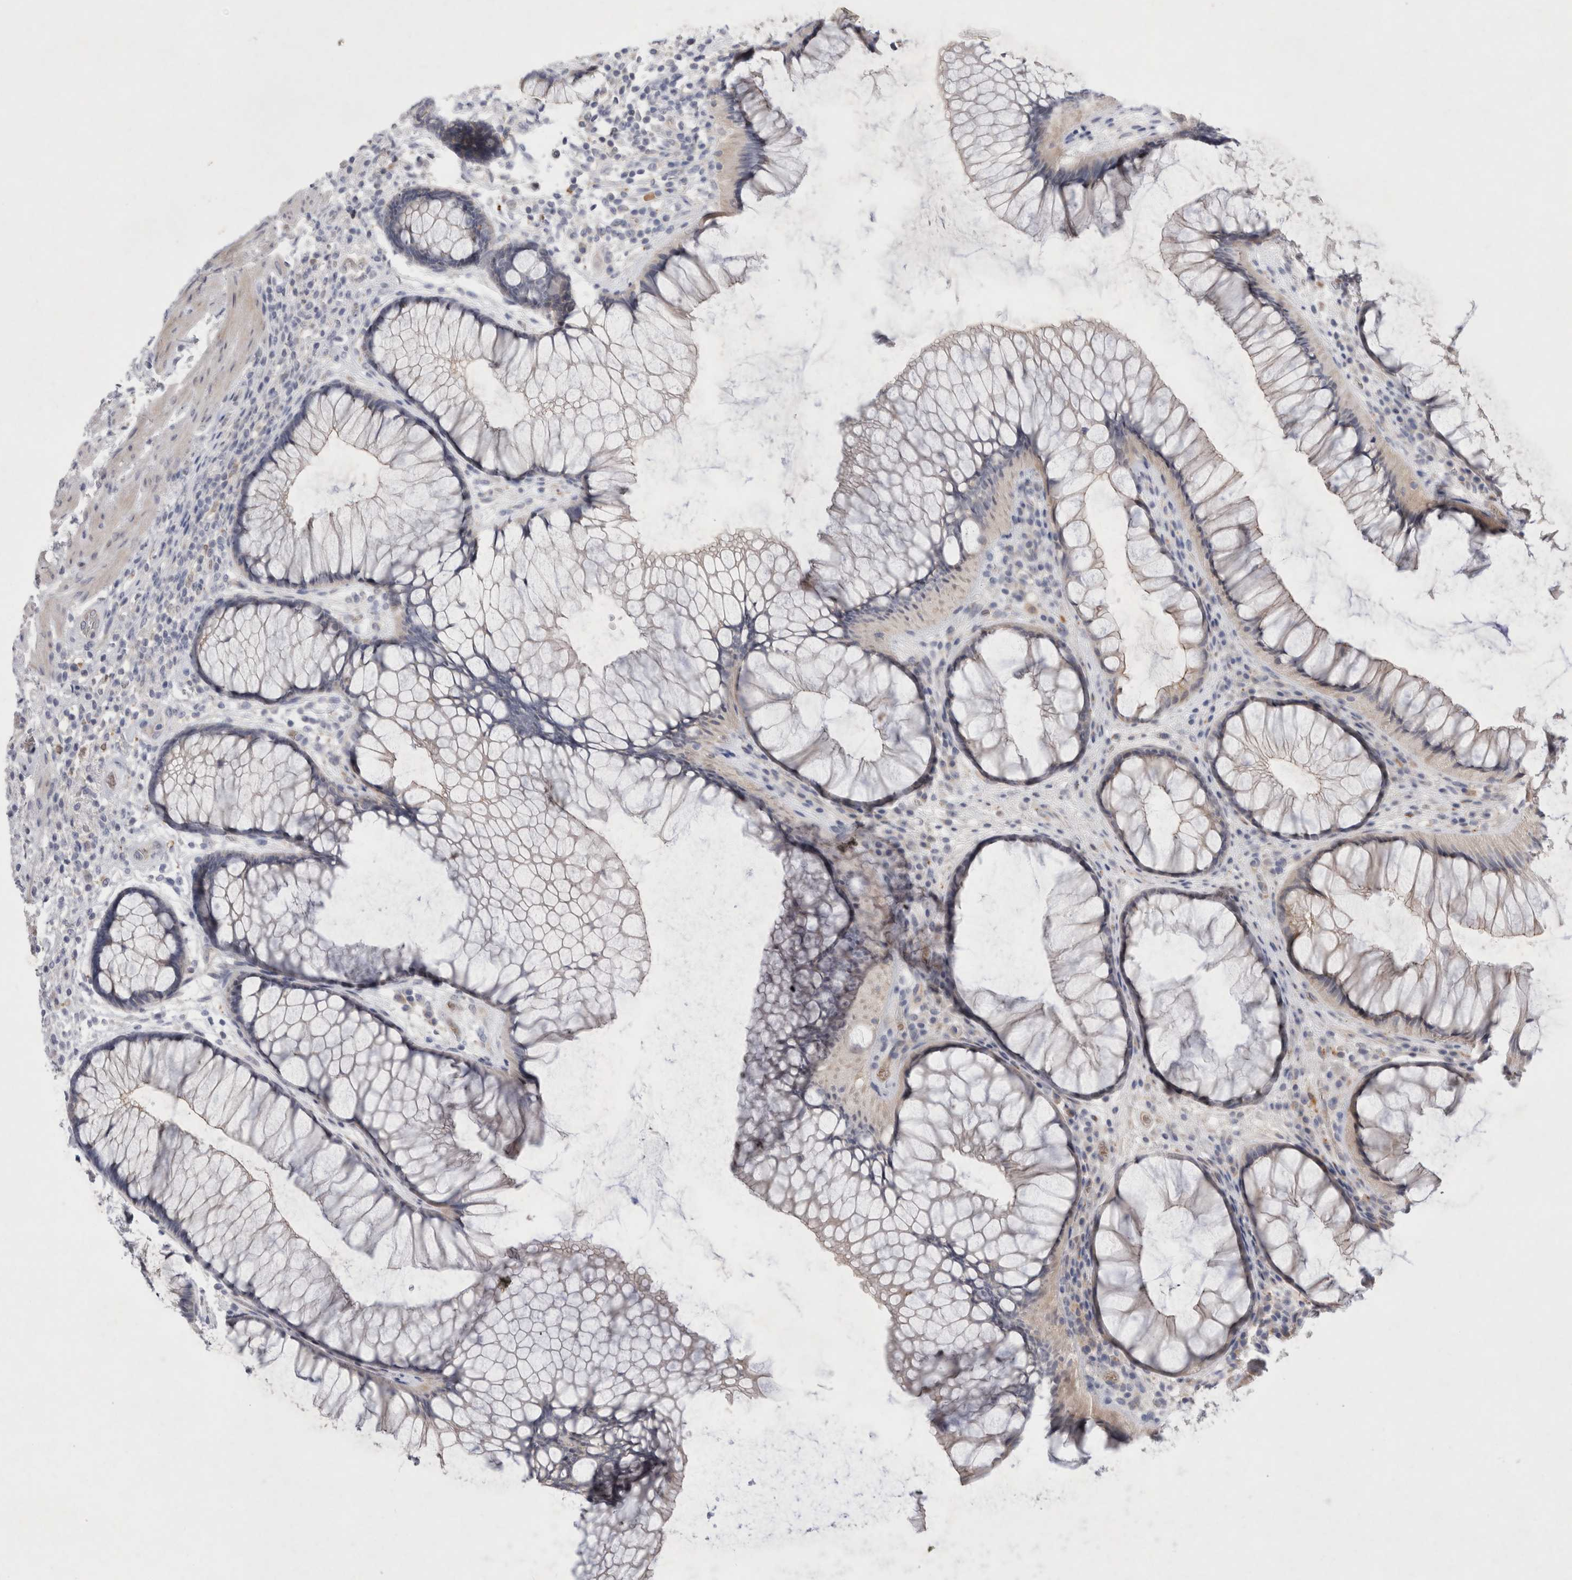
{"staining": {"intensity": "negative", "quantity": "none", "location": "none"}, "tissue": "rectum", "cell_type": "Glandular cells", "image_type": "normal", "snomed": [{"axis": "morphology", "description": "Normal tissue, NOS"}, {"axis": "topography", "description": "Rectum"}], "caption": "DAB immunohistochemical staining of unremarkable human rectum displays no significant positivity in glandular cells. Brightfield microscopy of IHC stained with DAB (brown) and hematoxylin (blue), captured at high magnification.", "gene": "GAA", "patient": {"sex": "male", "age": 51}}